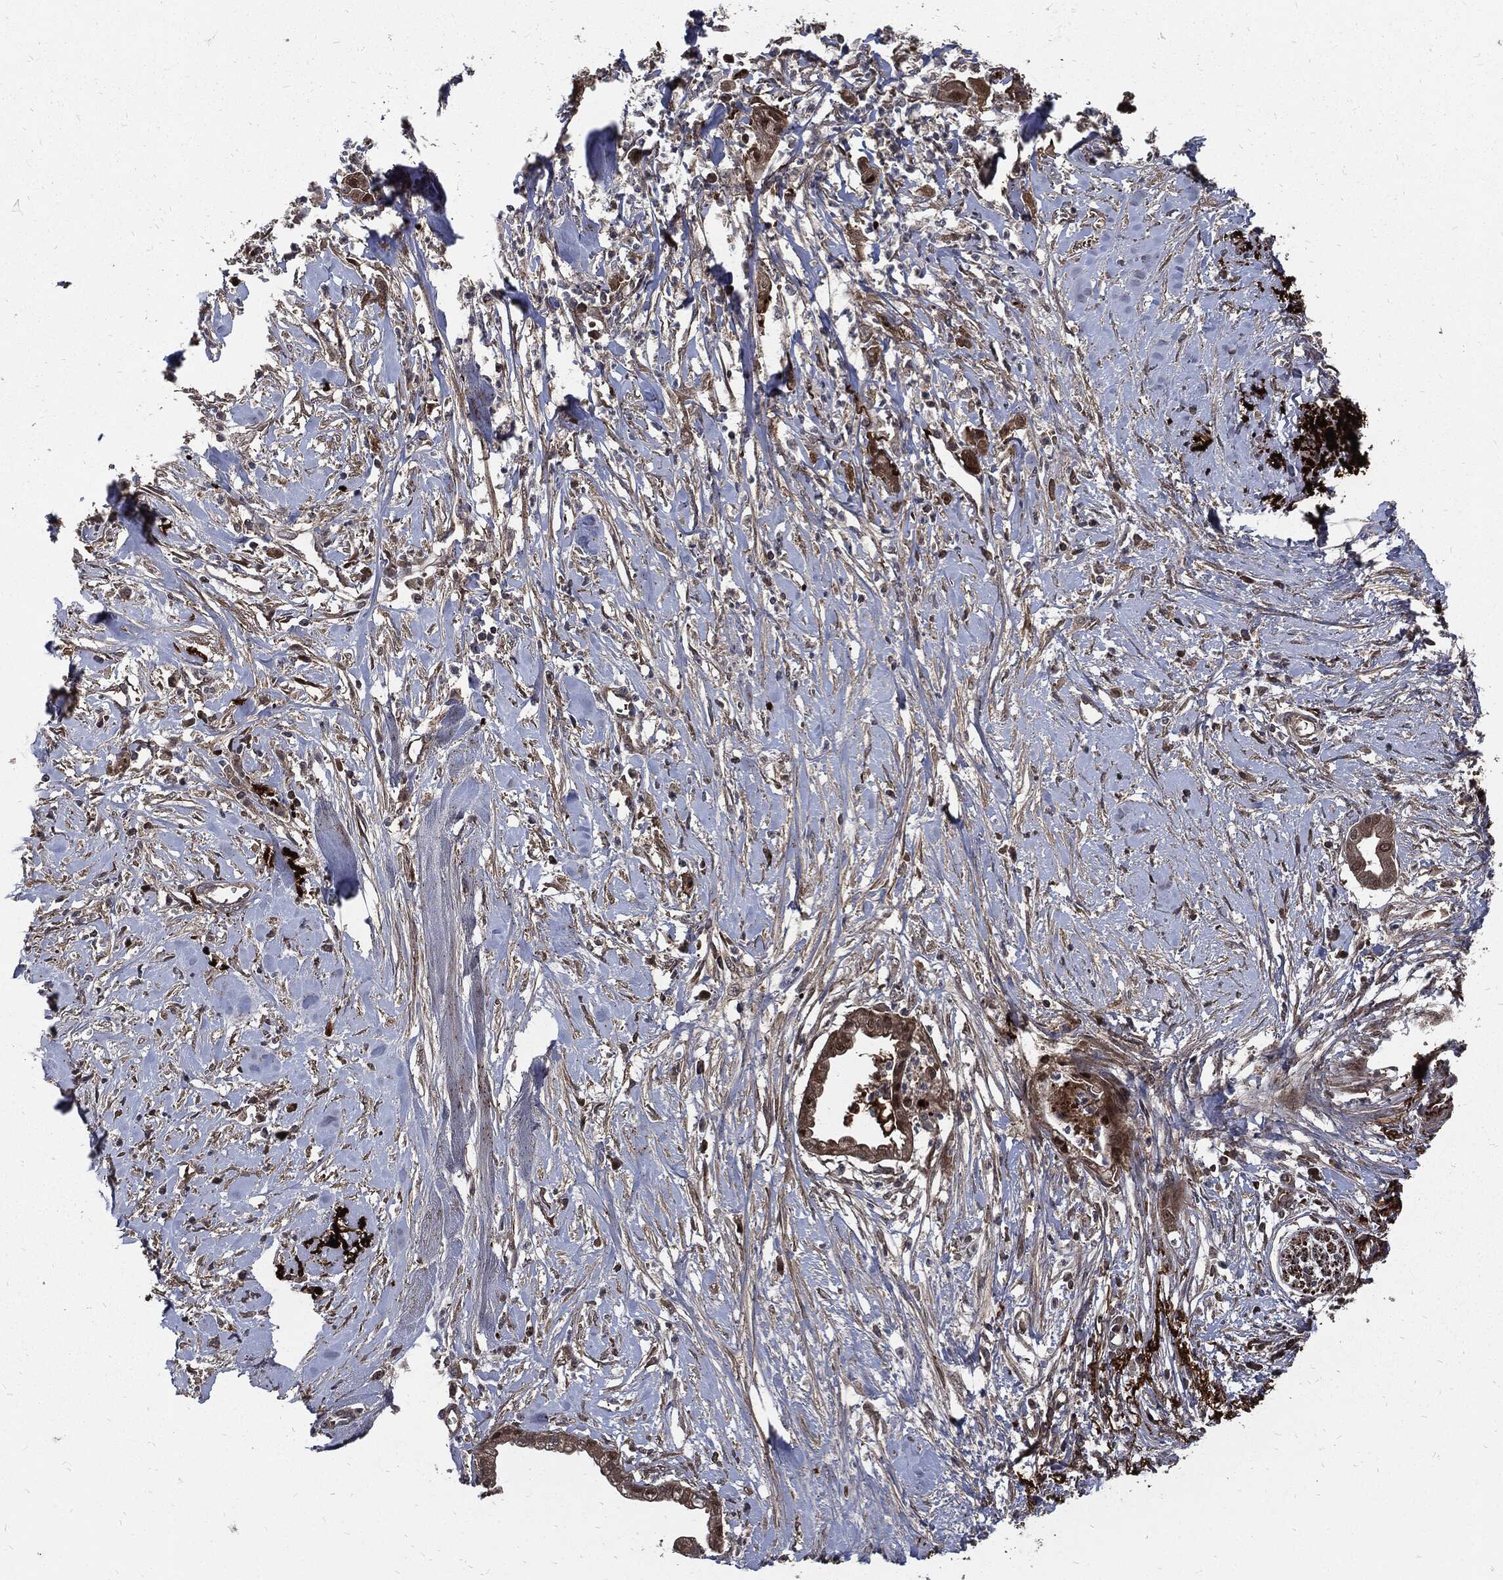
{"staining": {"intensity": "moderate", "quantity": "25%-75%", "location": "cytoplasmic/membranous"}, "tissue": "pancreatic cancer", "cell_type": "Tumor cells", "image_type": "cancer", "snomed": [{"axis": "morphology", "description": "Normal tissue, NOS"}, {"axis": "morphology", "description": "Adenocarcinoma, NOS"}, {"axis": "topography", "description": "Pancreas"}], "caption": "Immunohistochemical staining of pancreatic cancer exhibits medium levels of moderate cytoplasmic/membranous protein staining in about 25%-75% of tumor cells. (Brightfield microscopy of DAB IHC at high magnification).", "gene": "CLU", "patient": {"sex": "female", "age": 58}}